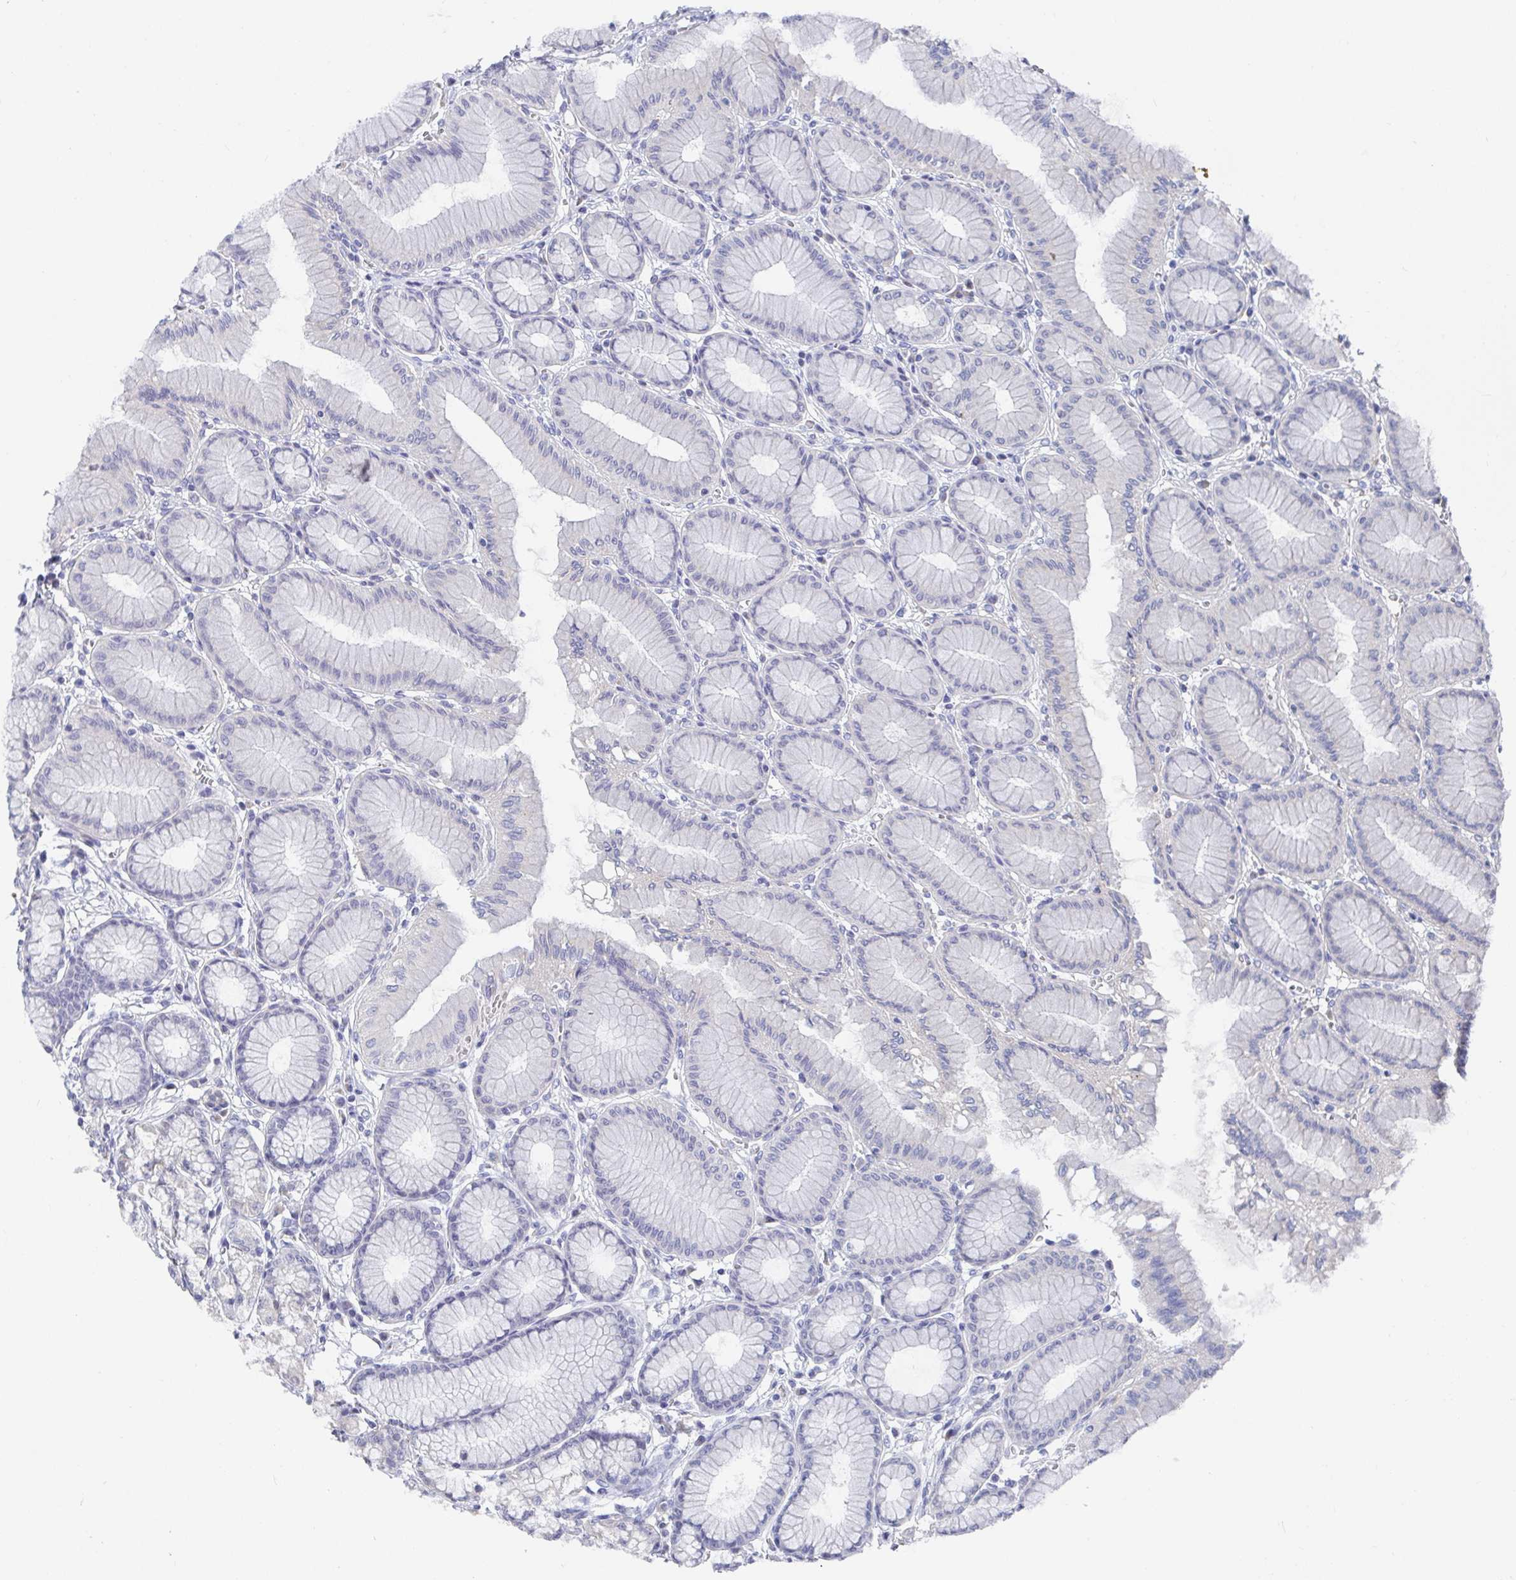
{"staining": {"intensity": "negative", "quantity": "none", "location": "none"}, "tissue": "stomach", "cell_type": "Glandular cells", "image_type": "normal", "snomed": [{"axis": "morphology", "description": "Normal tissue, NOS"}, {"axis": "topography", "description": "Stomach"}, {"axis": "topography", "description": "Stomach, lower"}], "caption": "This is a photomicrograph of immunohistochemistry (IHC) staining of unremarkable stomach, which shows no positivity in glandular cells.", "gene": "TAS2R39", "patient": {"sex": "male", "age": 76}}